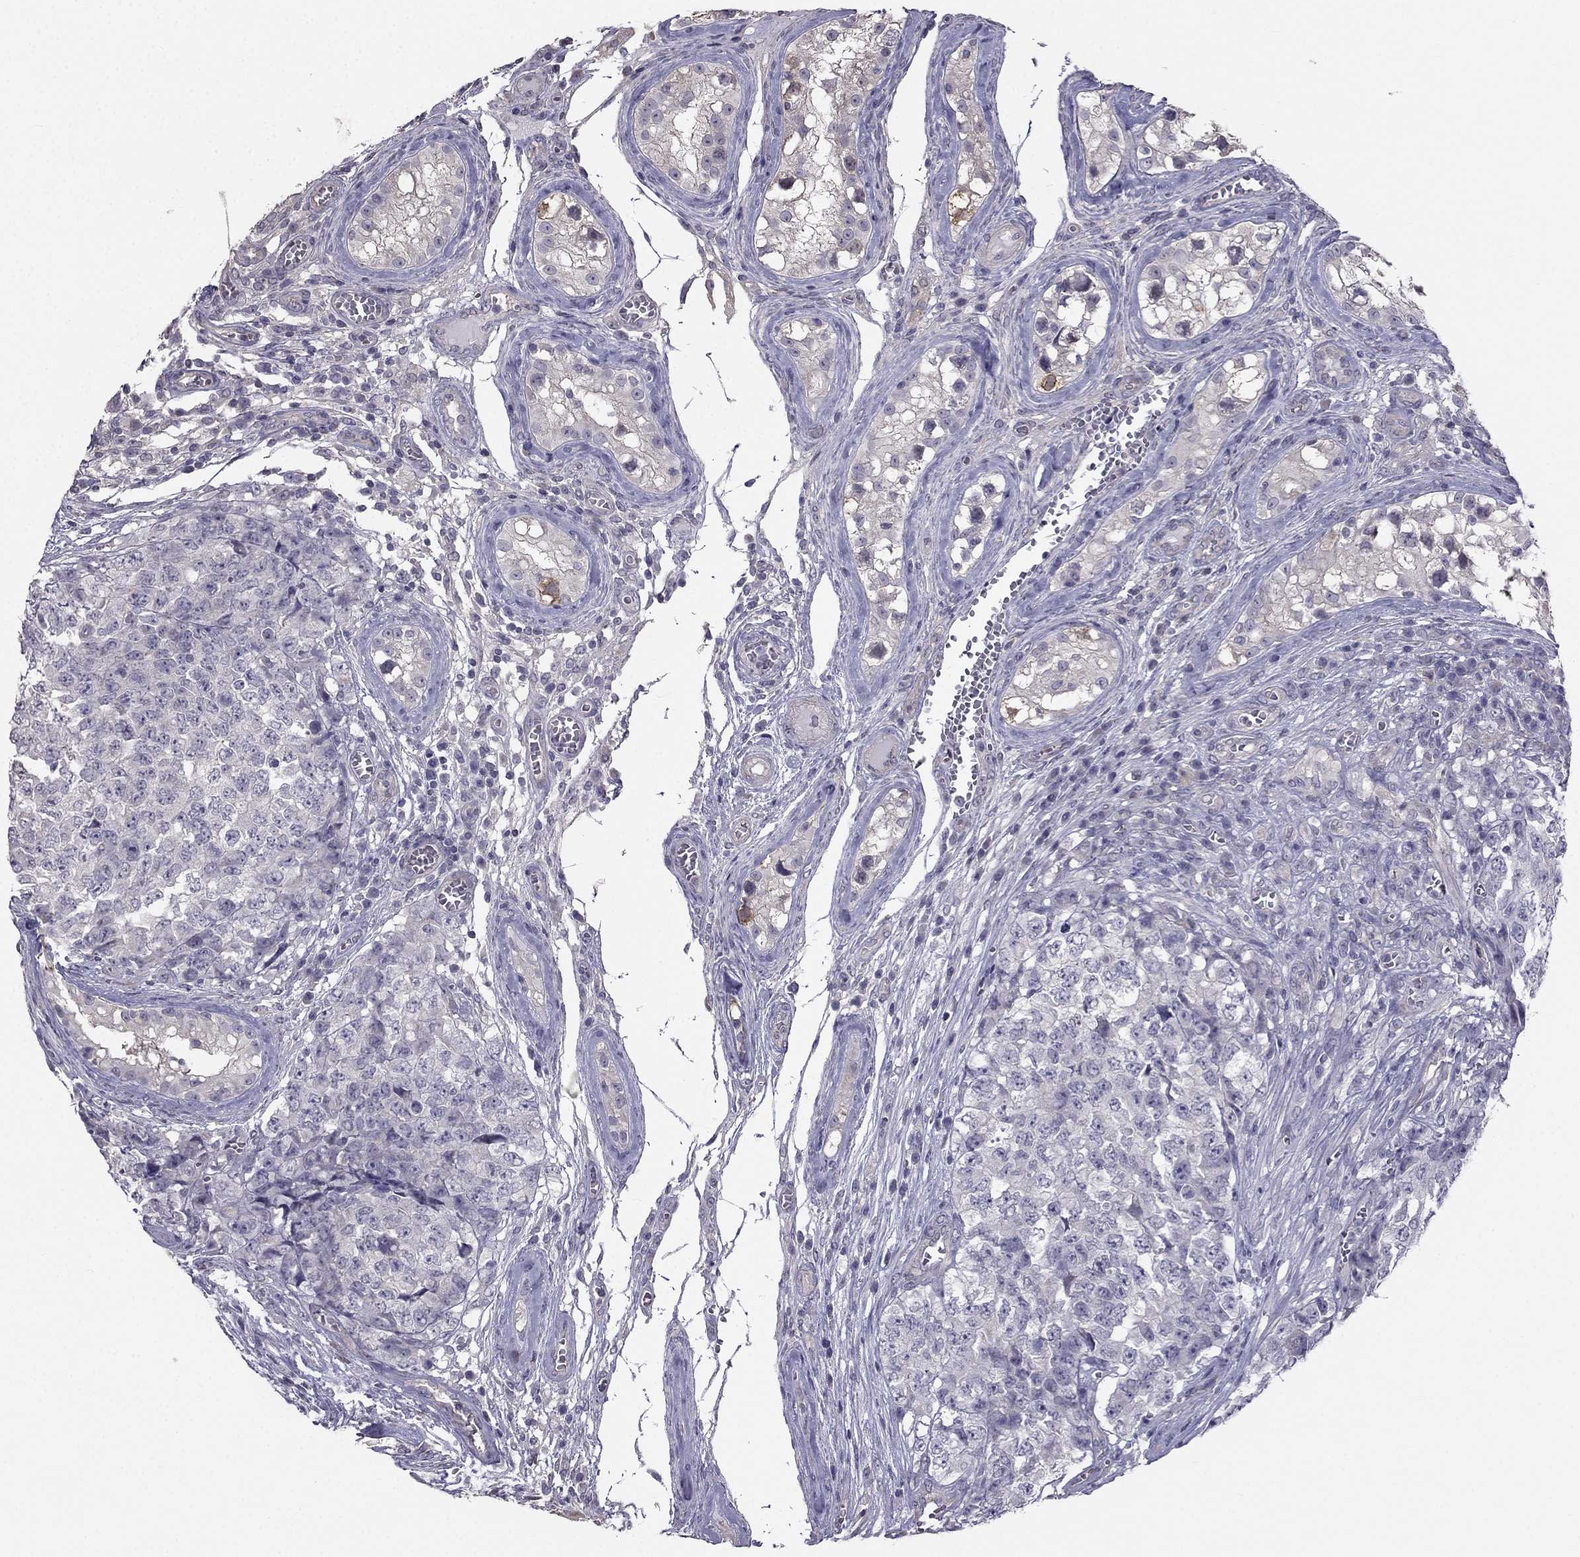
{"staining": {"intensity": "negative", "quantity": "none", "location": "none"}, "tissue": "testis cancer", "cell_type": "Tumor cells", "image_type": "cancer", "snomed": [{"axis": "morphology", "description": "Carcinoma, Embryonal, NOS"}, {"axis": "topography", "description": "Testis"}], "caption": "Tumor cells are negative for protein expression in human embryonal carcinoma (testis).", "gene": "HSFX1", "patient": {"sex": "male", "age": 23}}